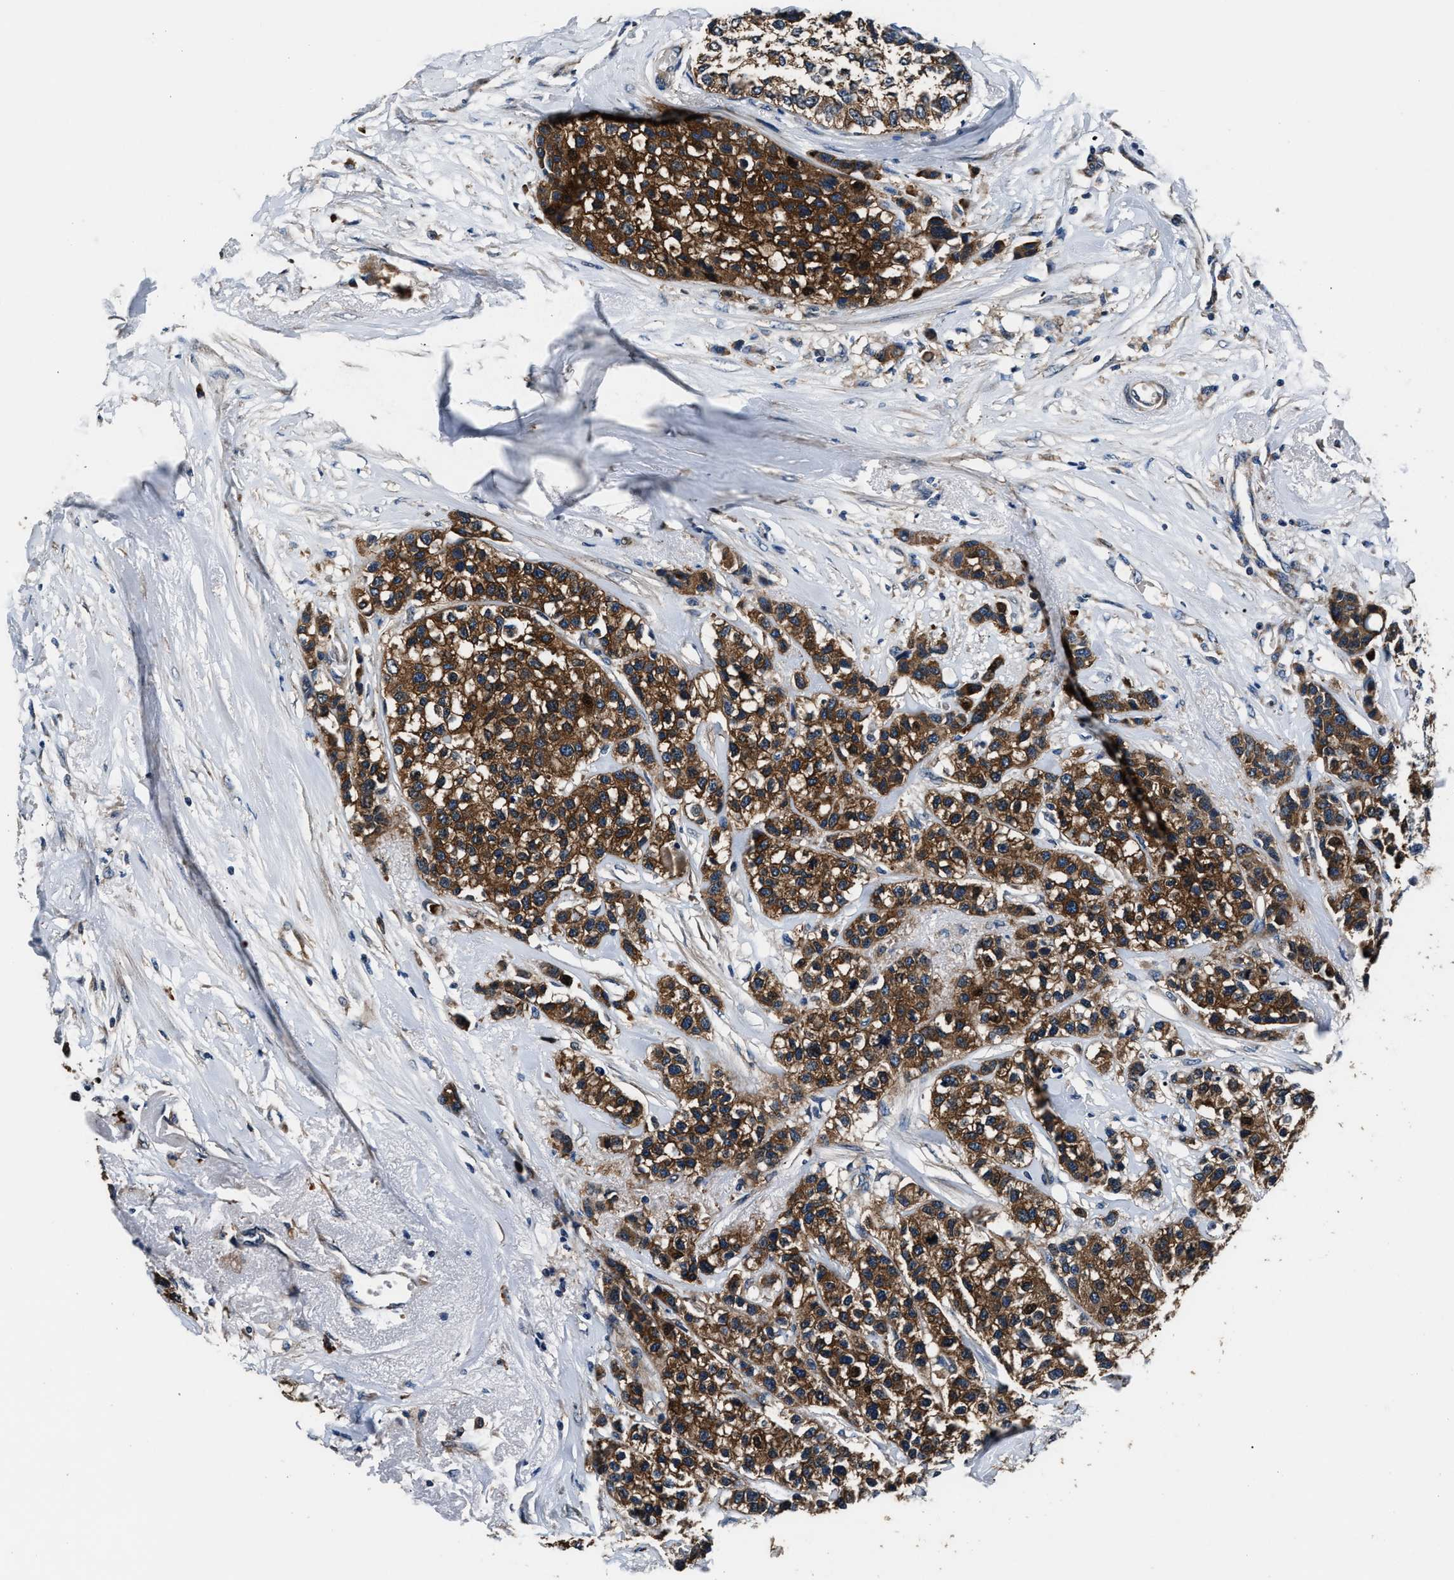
{"staining": {"intensity": "strong", "quantity": ">75%", "location": "cytoplasmic/membranous"}, "tissue": "breast cancer", "cell_type": "Tumor cells", "image_type": "cancer", "snomed": [{"axis": "morphology", "description": "Duct carcinoma"}, {"axis": "topography", "description": "Breast"}], "caption": "A high-resolution histopathology image shows immunohistochemistry (IHC) staining of breast cancer, which demonstrates strong cytoplasmic/membranous expression in about >75% of tumor cells.", "gene": "IMPDH2", "patient": {"sex": "female", "age": 51}}